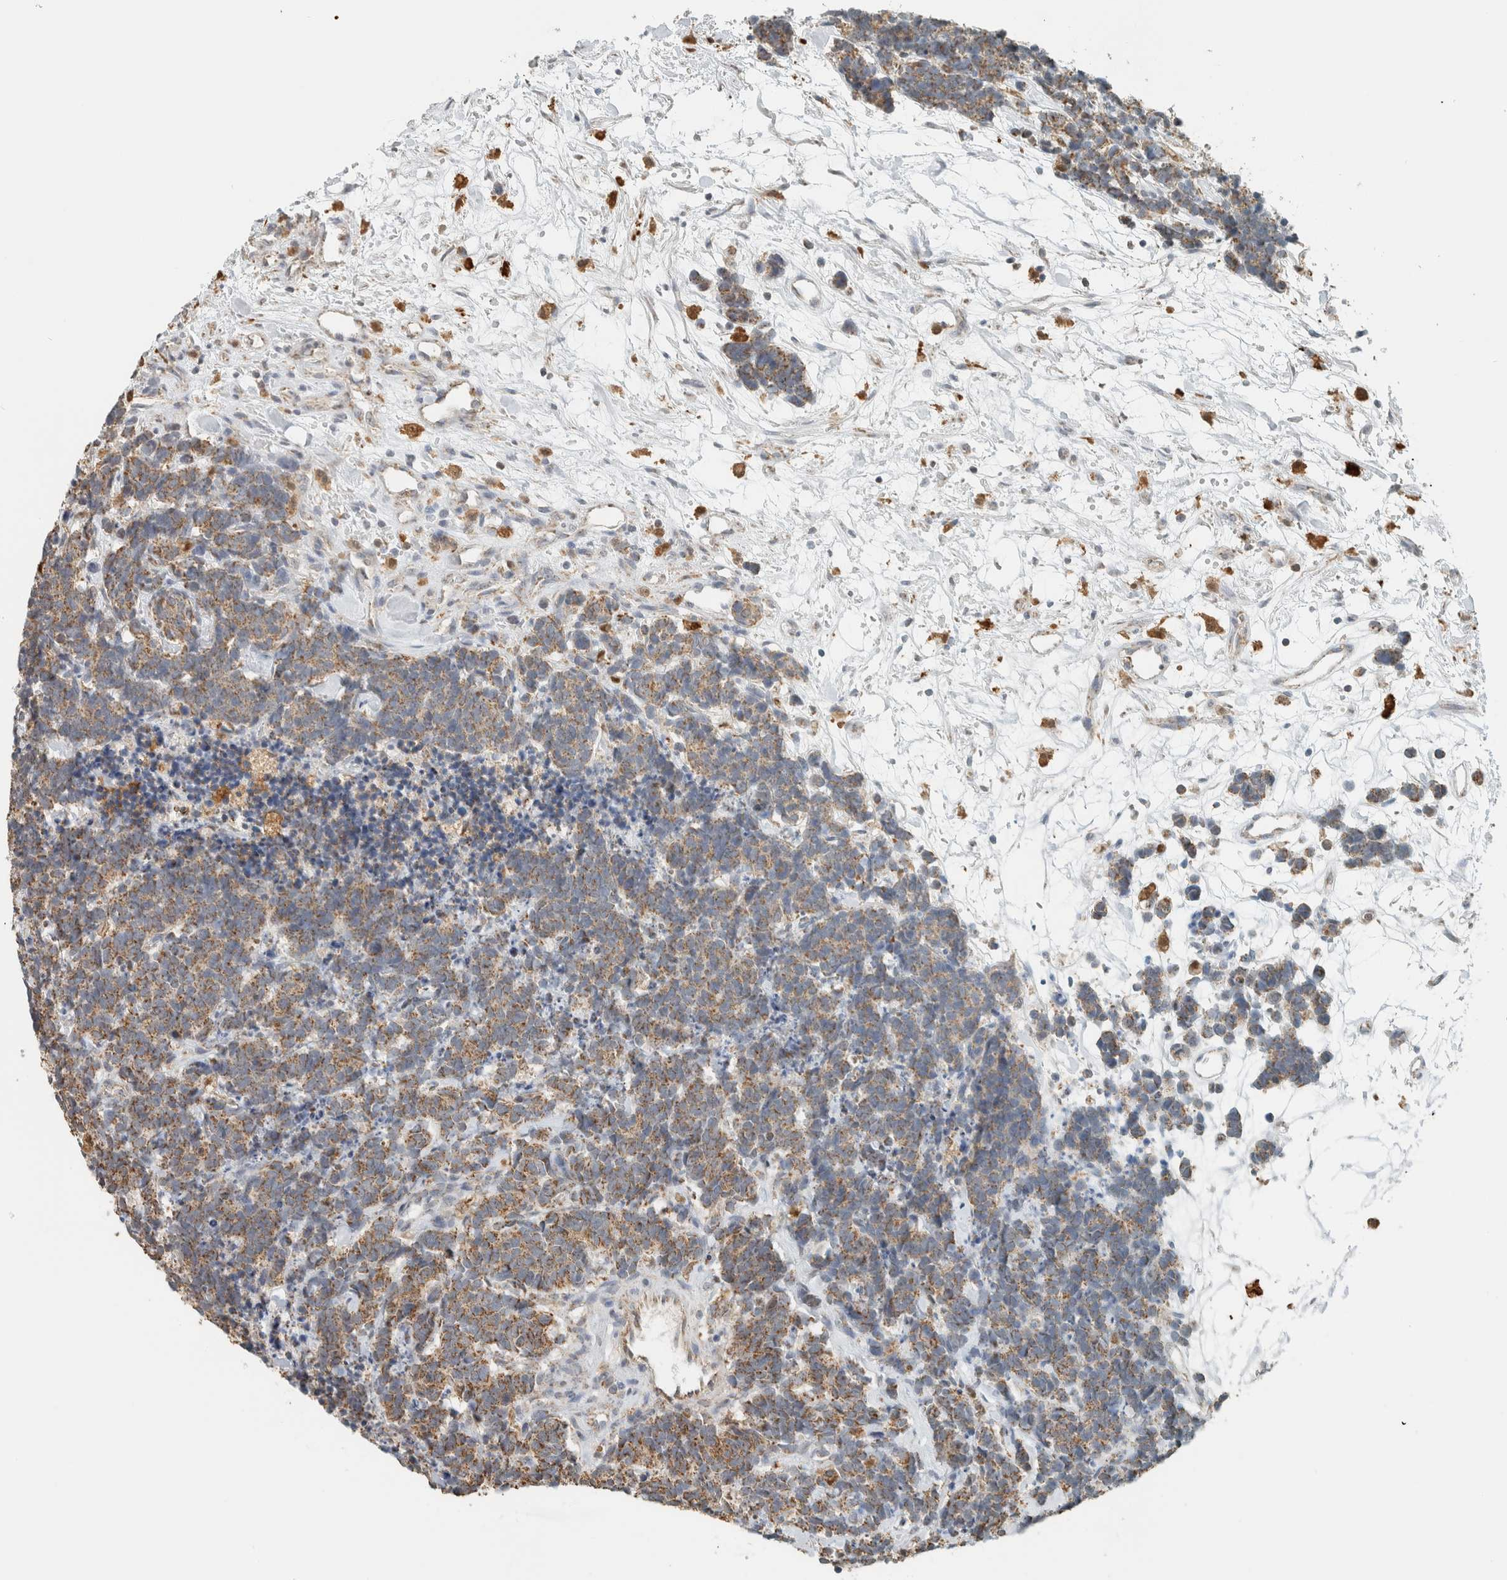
{"staining": {"intensity": "weak", "quantity": ">75%", "location": "cytoplasmic/membranous"}, "tissue": "carcinoid", "cell_type": "Tumor cells", "image_type": "cancer", "snomed": [{"axis": "morphology", "description": "Carcinoma, NOS"}, {"axis": "morphology", "description": "Carcinoid, malignant, NOS"}, {"axis": "topography", "description": "Urinary bladder"}], "caption": "Protein expression analysis of carcinoid demonstrates weak cytoplasmic/membranous expression in about >75% of tumor cells.", "gene": "CAPG", "patient": {"sex": "male", "age": 57}}